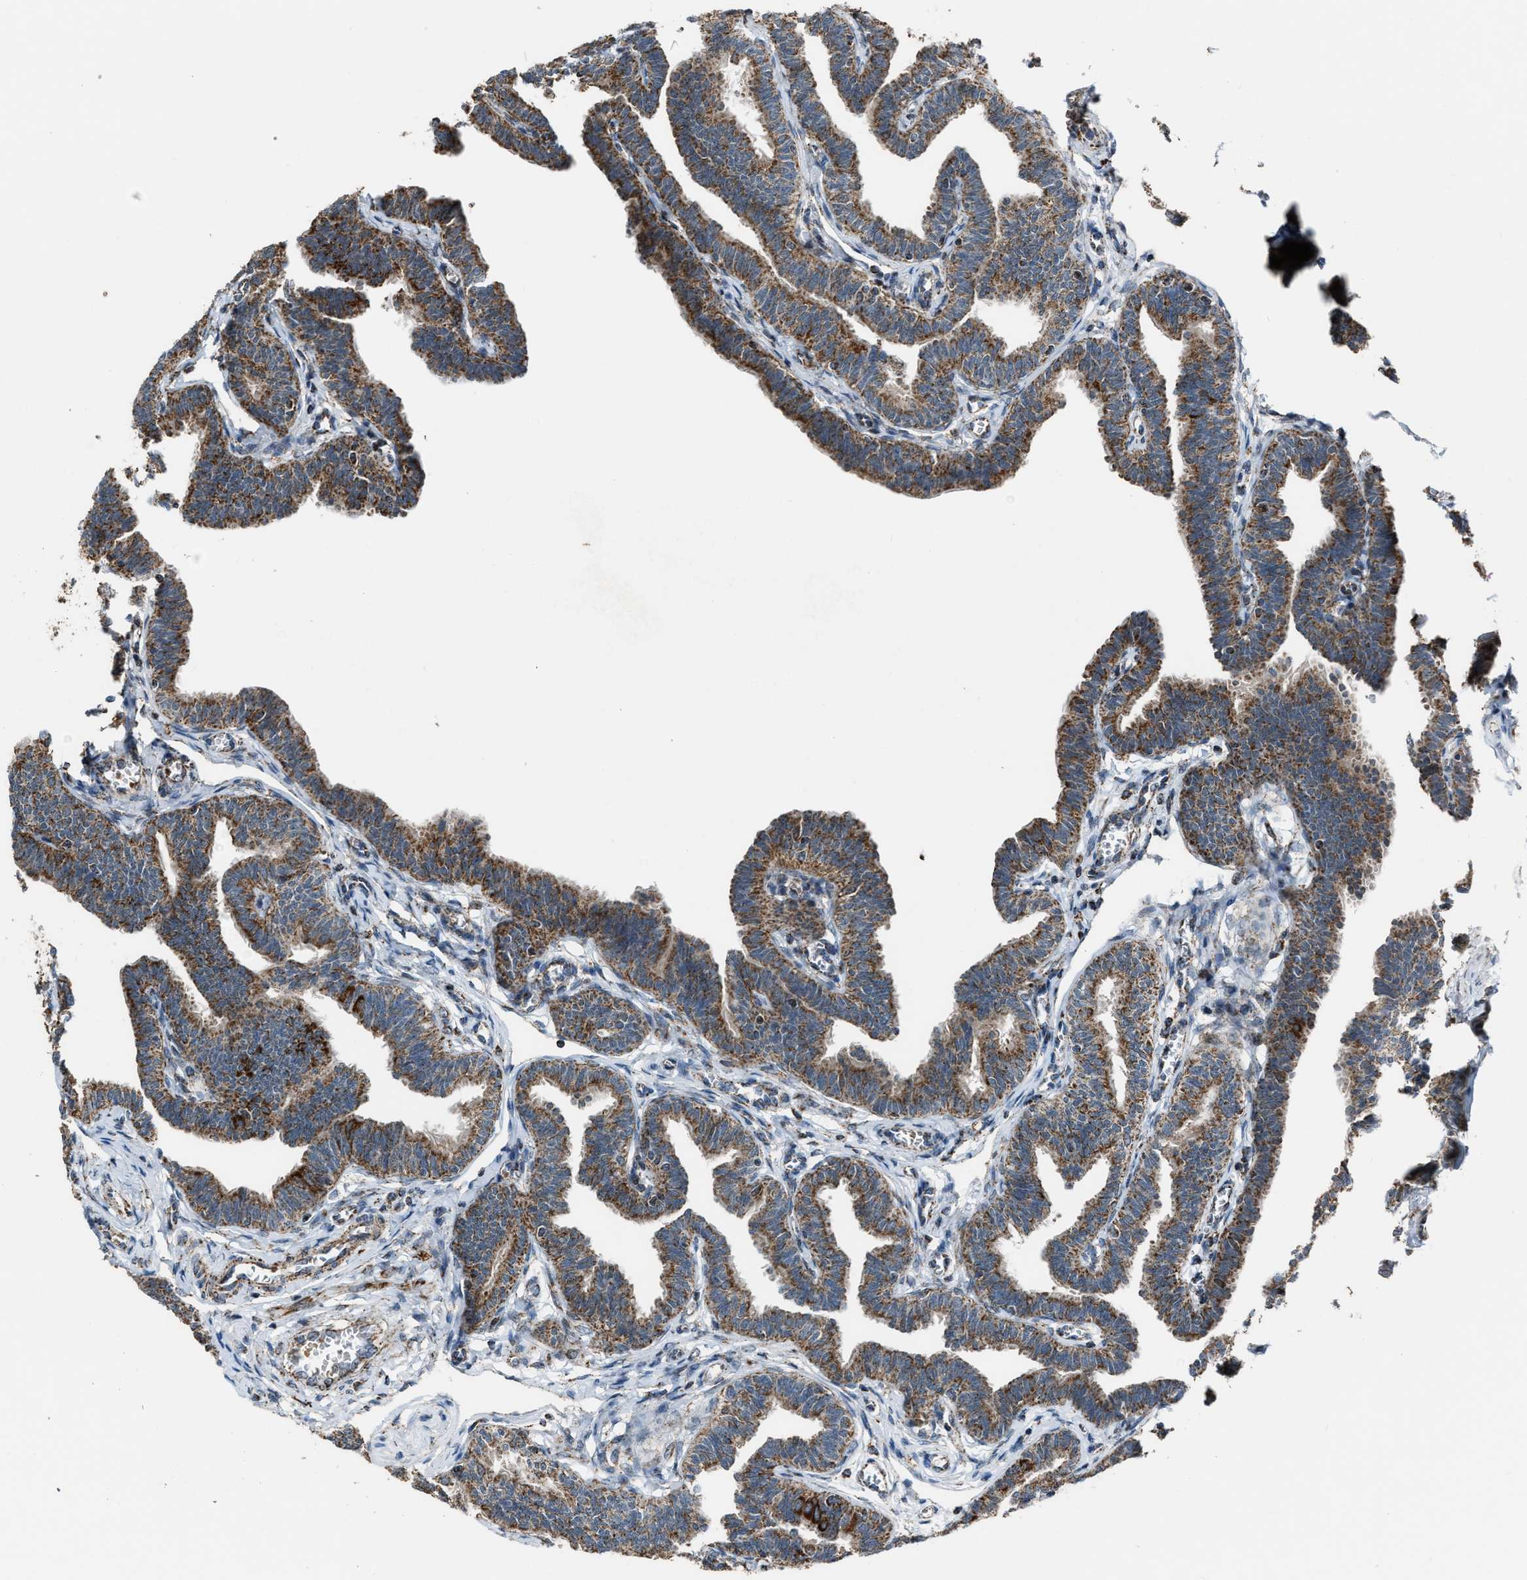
{"staining": {"intensity": "moderate", "quantity": ">75%", "location": "cytoplasmic/membranous"}, "tissue": "fallopian tube", "cell_type": "Glandular cells", "image_type": "normal", "snomed": [{"axis": "morphology", "description": "Normal tissue, NOS"}, {"axis": "topography", "description": "Fallopian tube"}, {"axis": "topography", "description": "Ovary"}], "caption": "This photomicrograph exhibits benign fallopian tube stained with IHC to label a protein in brown. The cytoplasmic/membranous of glandular cells show moderate positivity for the protein. Nuclei are counter-stained blue.", "gene": "CHN2", "patient": {"sex": "female", "age": 23}}